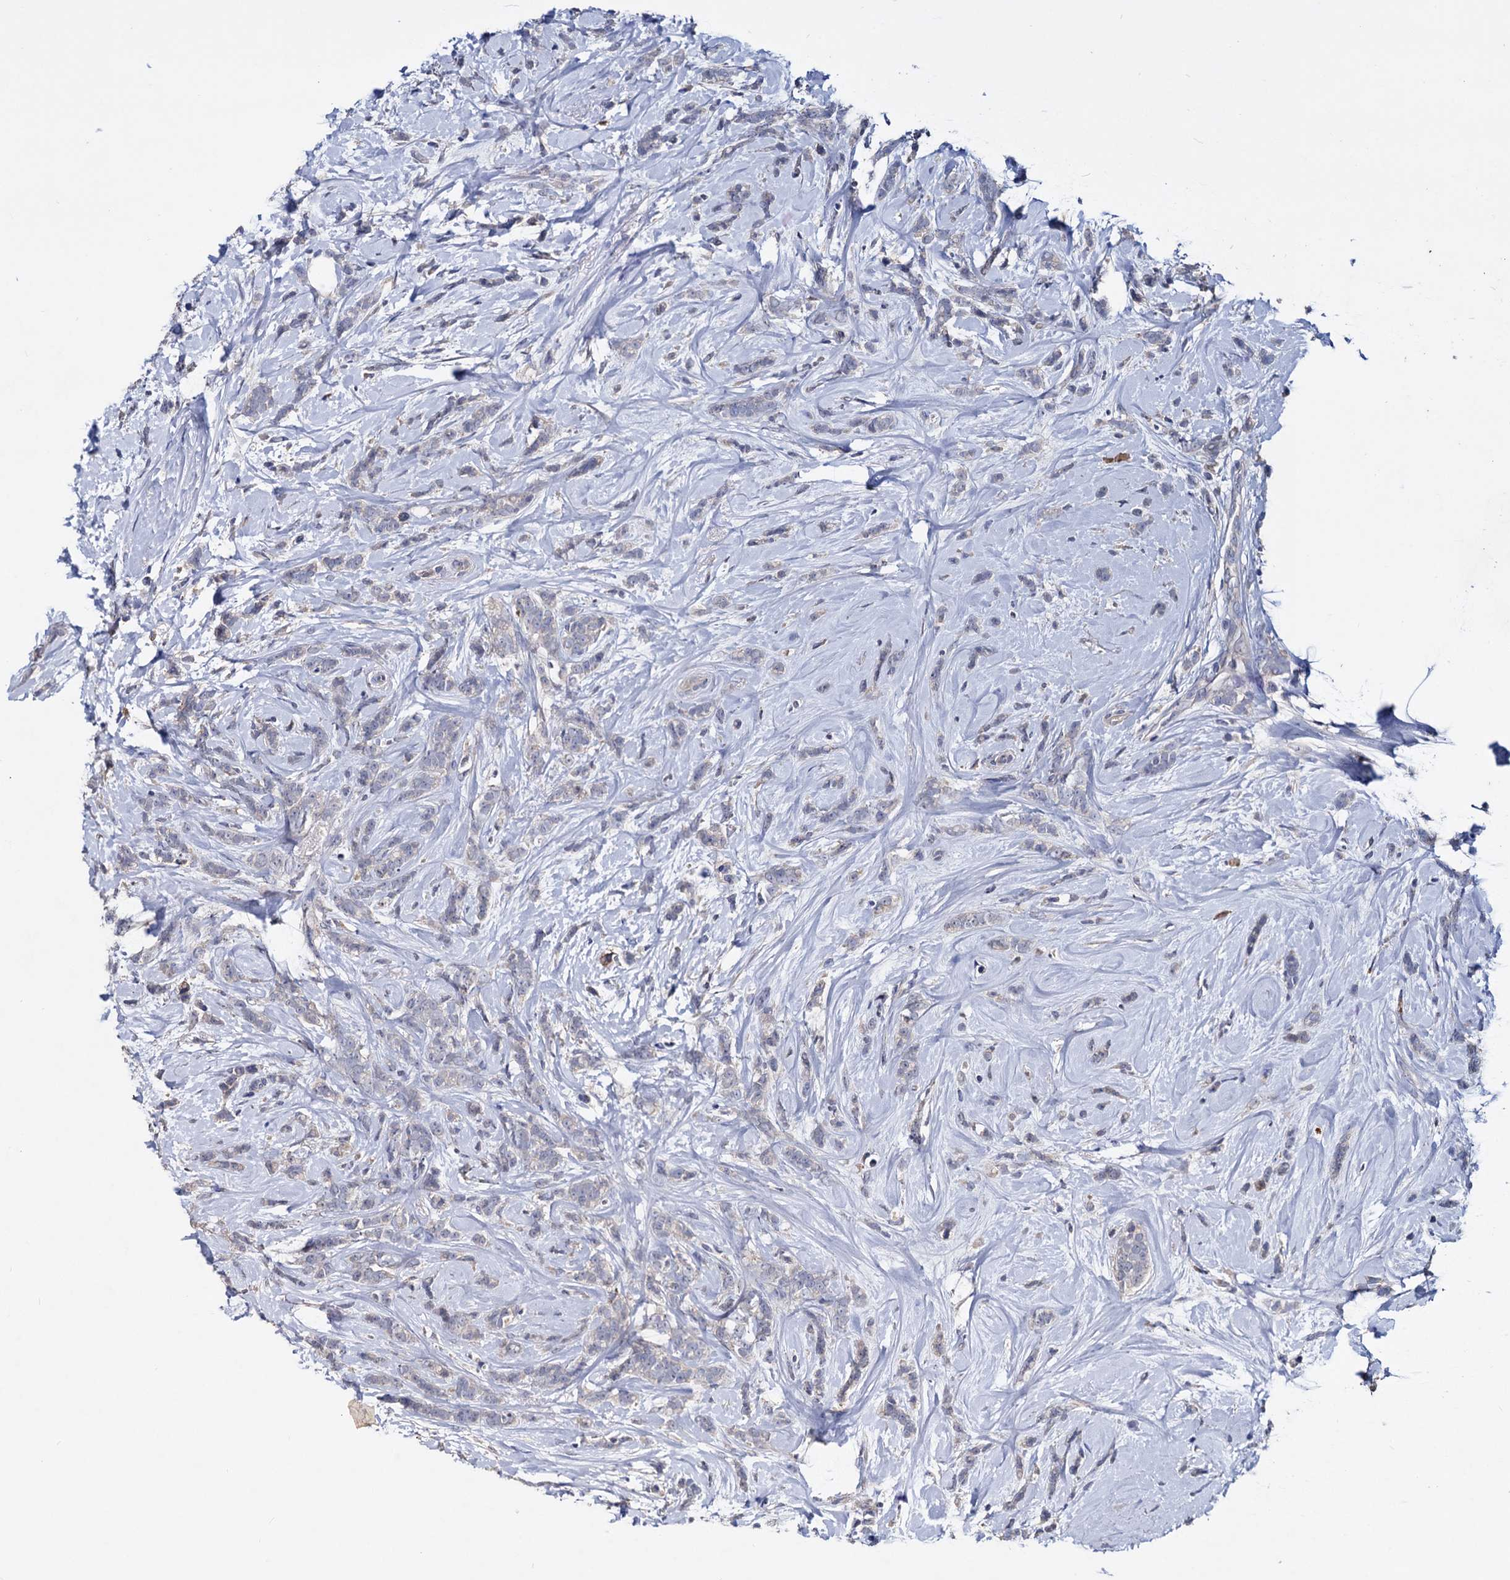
{"staining": {"intensity": "negative", "quantity": "none", "location": "none"}, "tissue": "breast cancer", "cell_type": "Tumor cells", "image_type": "cancer", "snomed": [{"axis": "morphology", "description": "Lobular carcinoma"}, {"axis": "topography", "description": "Breast"}], "caption": "Immunohistochemistry of breast lobular carcinoma shows no staining in tumor cells. The staining is performed using DAB (3,3'-diaminobenzidine) brown chromogen with nuclei counter-stained in using hematoxylin.", "gene": "NPAS4", "patient": {"sex": "female", "age": 58}}